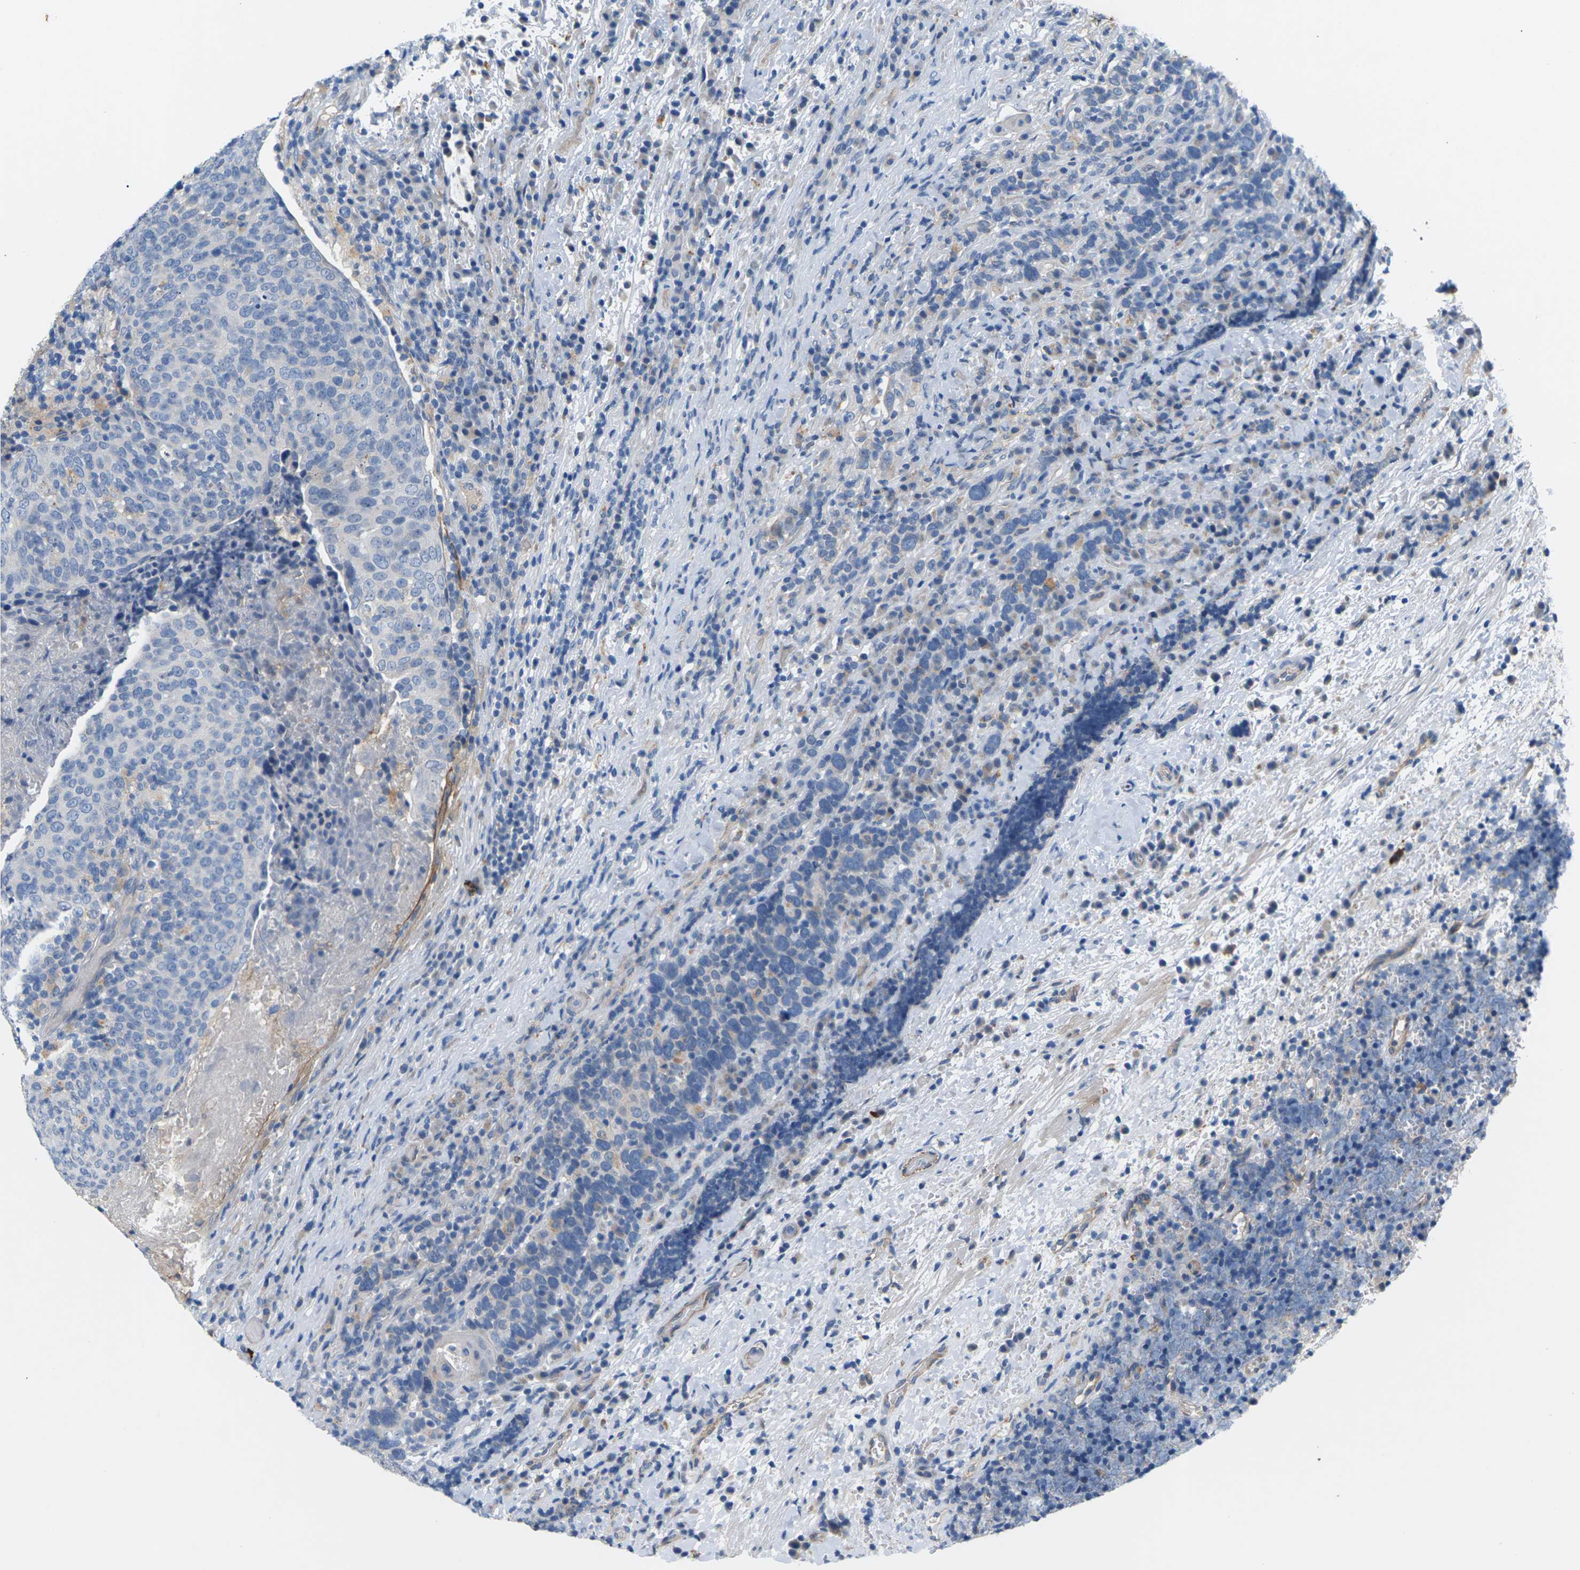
{"staining": {"intensity": "negative", "quantity": "none", "location": "none"}, "tissue": "head and neck cancer", "cell_type": "Tumor cells", "image_type": "cancer", "snomed": [{"axis": "morphology", "description": "Squamous cell carcinoma, NOS"}, {"axis": "morphology", "description": "Squamous cell carcinoma, metastatic, NOS"}, {"axis": "topography", "description": "Lymph node"}, {"axis": "topography", "description": "Head-Neck"}], "caption": "High power microscopy histopathology image of an immunohistochemistry (IHC) histopathology image of metastatic squamous cell carcinoma (head and neck), revealing no significant expression in tumor cells.", "gene": "ITGA5", "patient": {"sex": "male", "age": 62}}